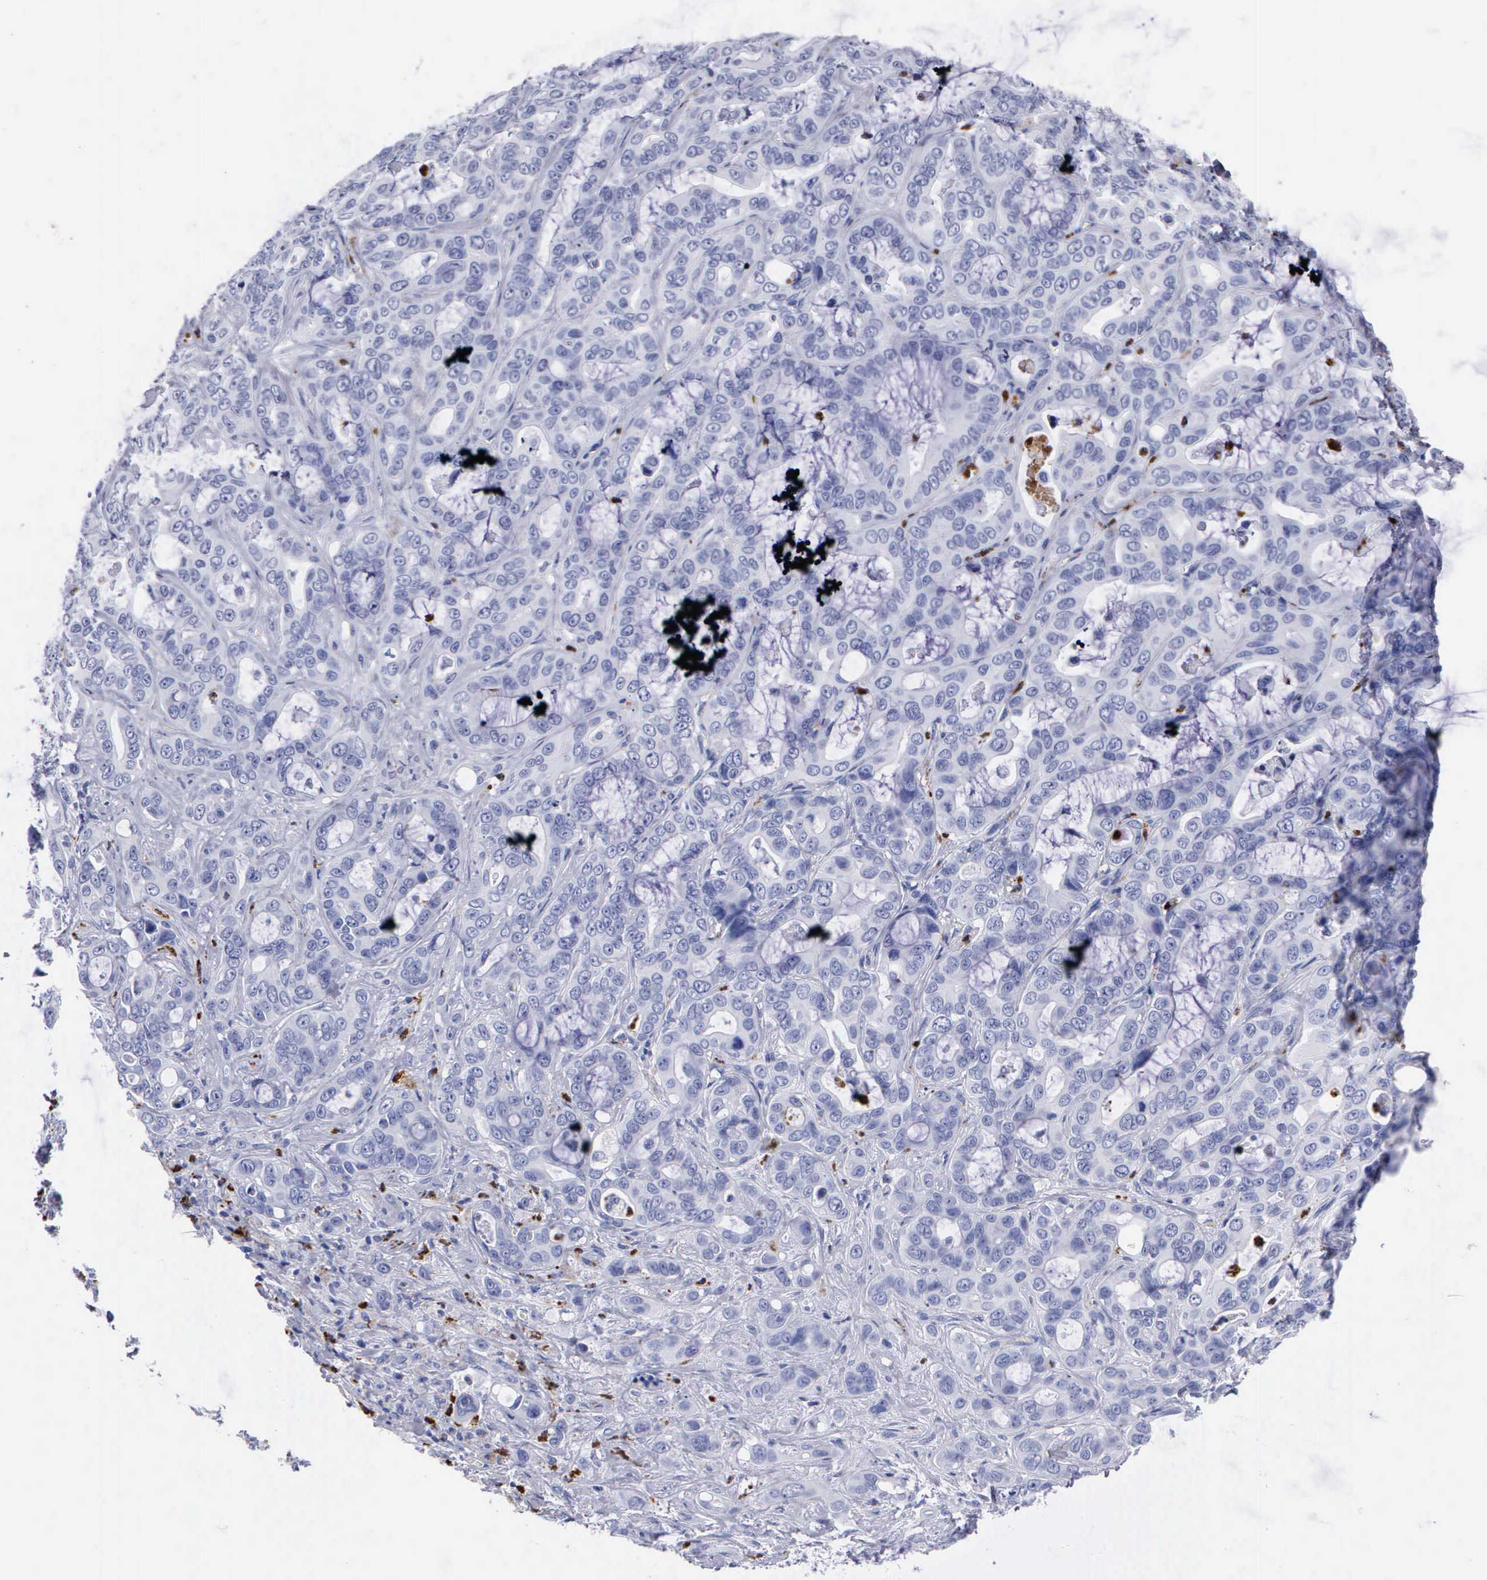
{"staining": {"intensity": "negative", "quantity": "none", "location": "none"}, "tissue": "liver cancer", "cell_type": "Tumor cells", "image_type": "cancer", "snomed": [{"axis": "morphology", "description": "Cholangiocarcinoma"}, {"axis": "topography", "description": "Liver"}], "caption": "The immunohistochemistry (IHC) image has no significant staining in tumor cells of cholangiocarcinoma (liver) tissue. The staining was performed using DAB (3,3'-diaminobenzidine) to visualize the protein expression in brown, while the nuclei were stained in blue with hematoxylin (Magnification: 20x).", "gene": "CTSG", "patient": {"sex": "female", "age": 79}}